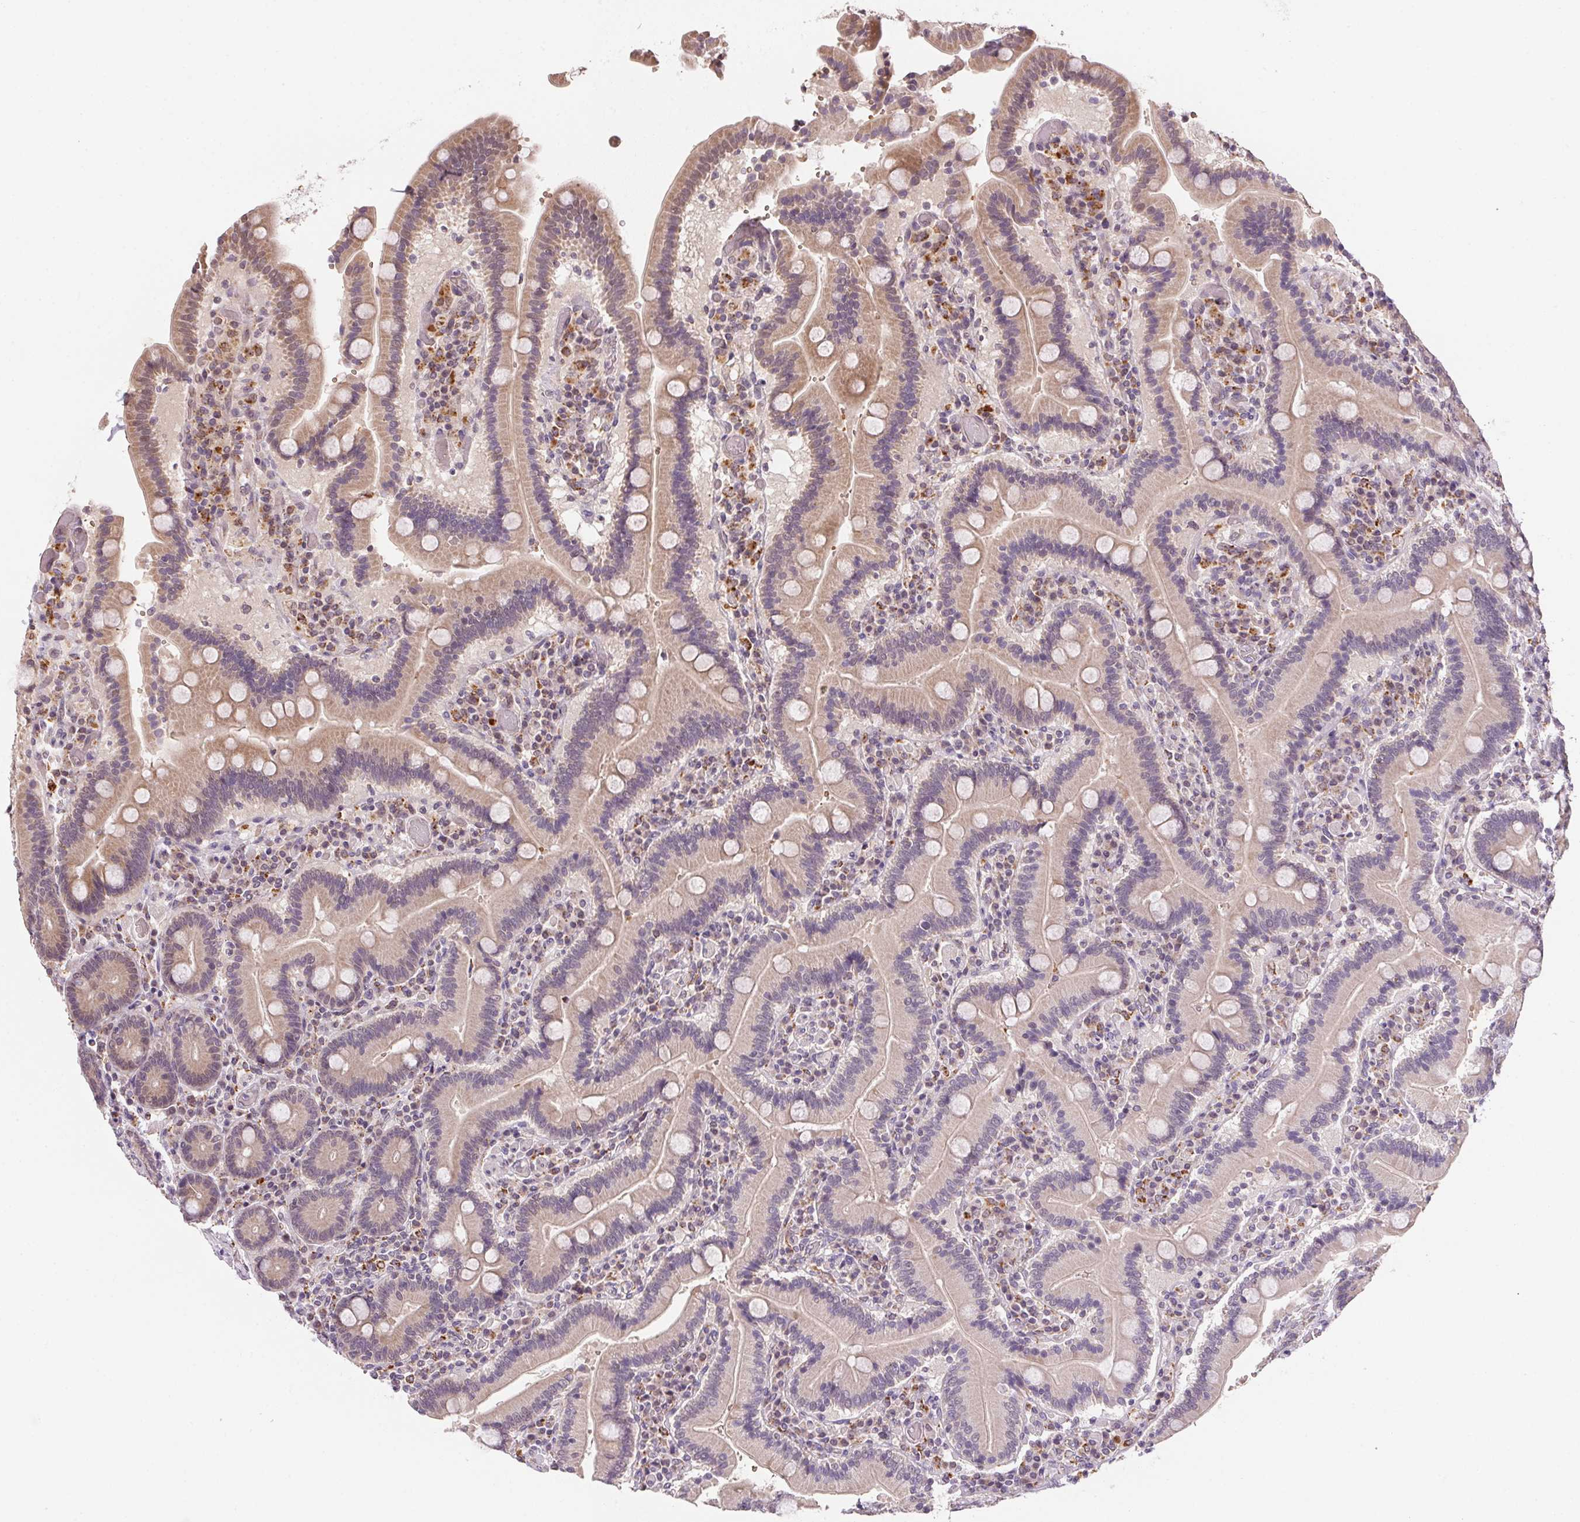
{"staining": {"intensity": "weak", "quantity": "25%-75%", "location": "cytoplasmic/membranous"}, "tissue": "duodenum", "cell_type": "Glandular cells", "image_type": "normal", "snomed": [{"axis": "morphology", "description": "Normal tissue, NOS"}, {"axis": "topography", "description": "Duodenum"}], "caption": "Duodenum stained with a brown dye exhibits weak cytoplasmic/membranous positive expression in approximately 25%-75% of glandular cells.", "gene": "METTL13", "patient": {"sex": "female", "age": 62}}